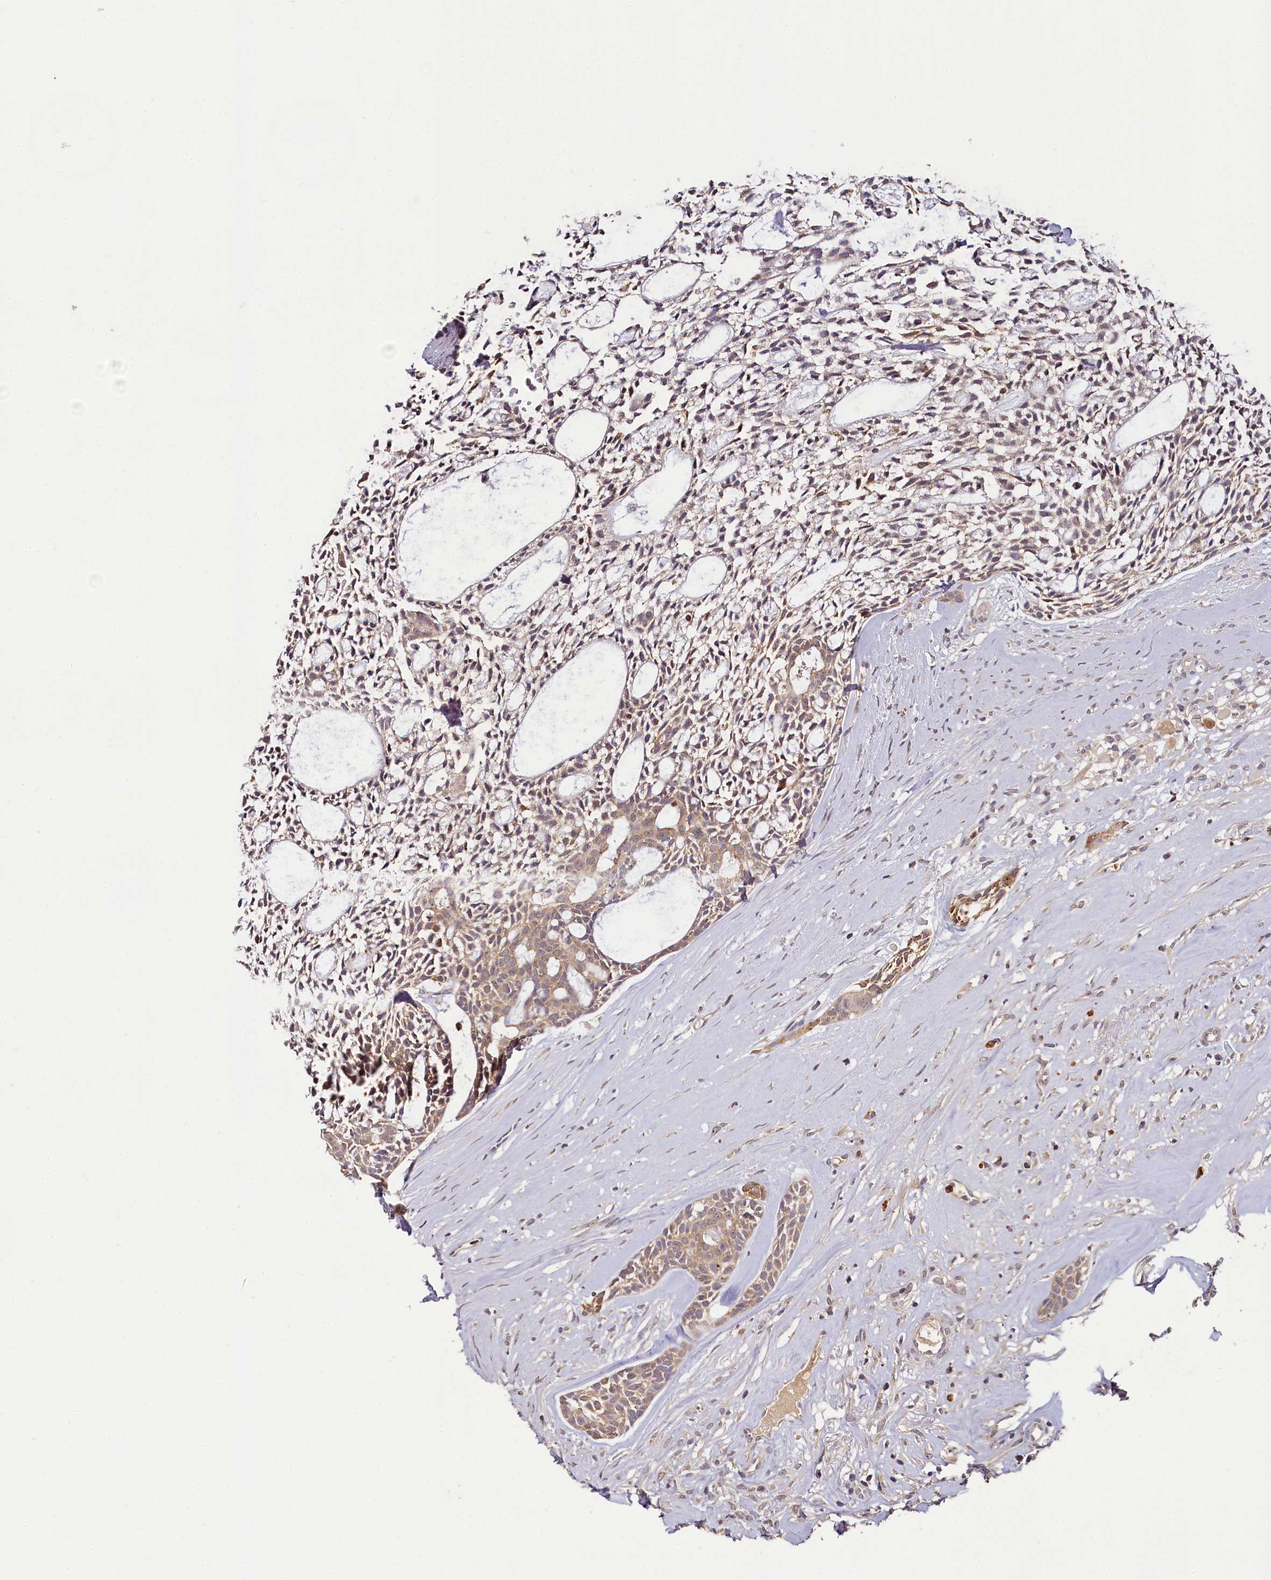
{"staining": {"intensity": "moderate", "quantity": "25%-75%", "location": "cytoplasmic/membranous"}, "tissue": "head and neck cancer", "cell_type": "Tumor cells", "image_type": "cancer", "snomed": [{"axis": "morphology", "description": "Adenocarcinoma, NOS"}, {"axis": "topography", "description": "Subcutis"}, {"axis": "topography", "description": "Head-Neck"}], "caption": "This histopathology image demonstrates immunohistochemistry (IHC) staining of head and neck cancer, with medium moderate cytoplasmic/membranous positivity in approximately 25%-75% of tumor cells.", "gene": "TMEM39A", "patient": {"sex": "female", "age": 73}}